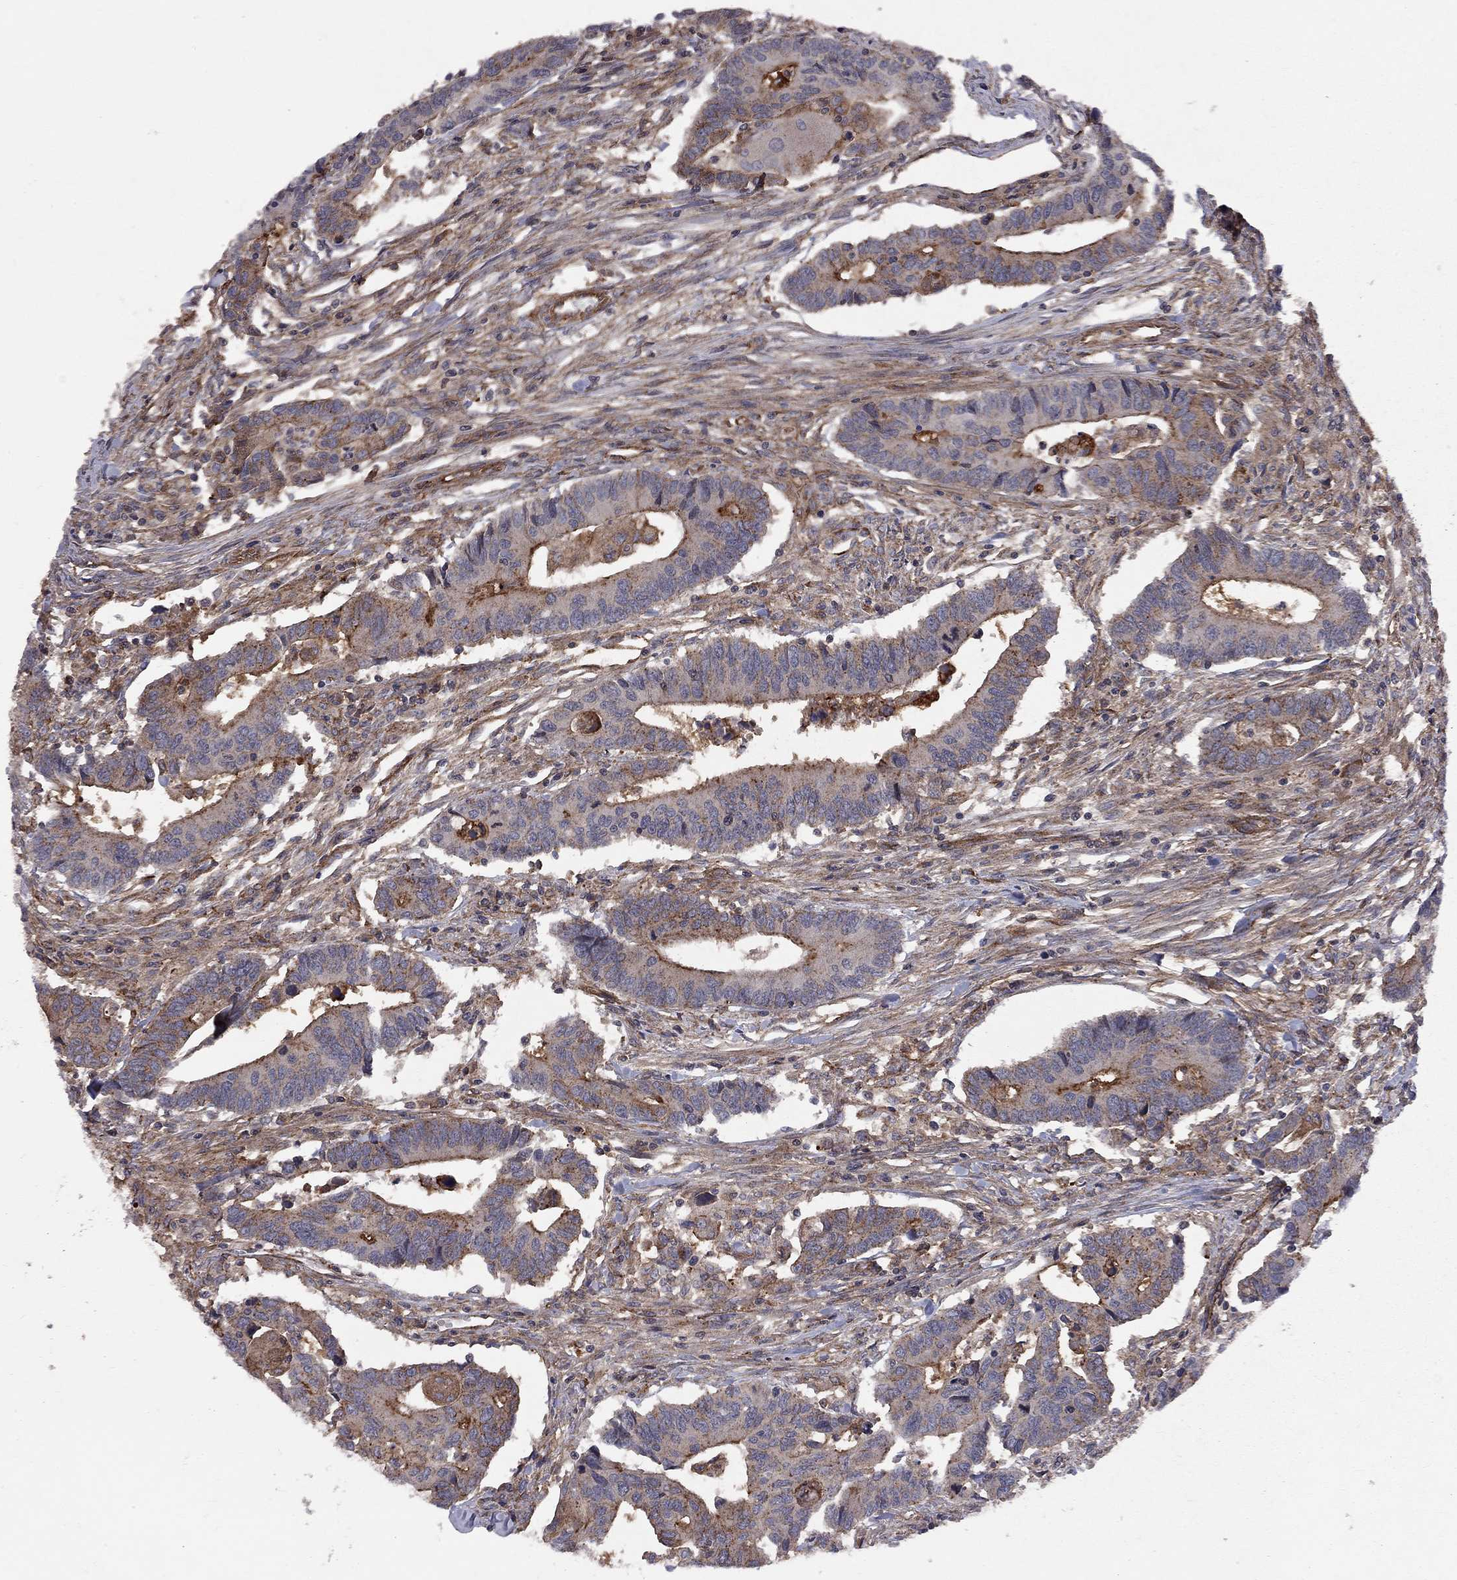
{"staining": {"intensity": "strong", "quantity": "<25%", "location": "cytoplasmic/membranous"}, "tissue": "colorectal cancer", "cell_type": "Tumor cells", "image_type": "cancer", "snomed": [{"axis": "morphology", "description": "Adenocarcinoma, NOS"}, {"axis": "topography", "description": "Rectum"}], "caption": "Protein staining shows strong cytoplasmic/membranous positivity in about <25% of tumor cells in adenocarcinoma (colorectal).", "gene": "RASEF", "patient": {"sex": "male", "age": 67}}